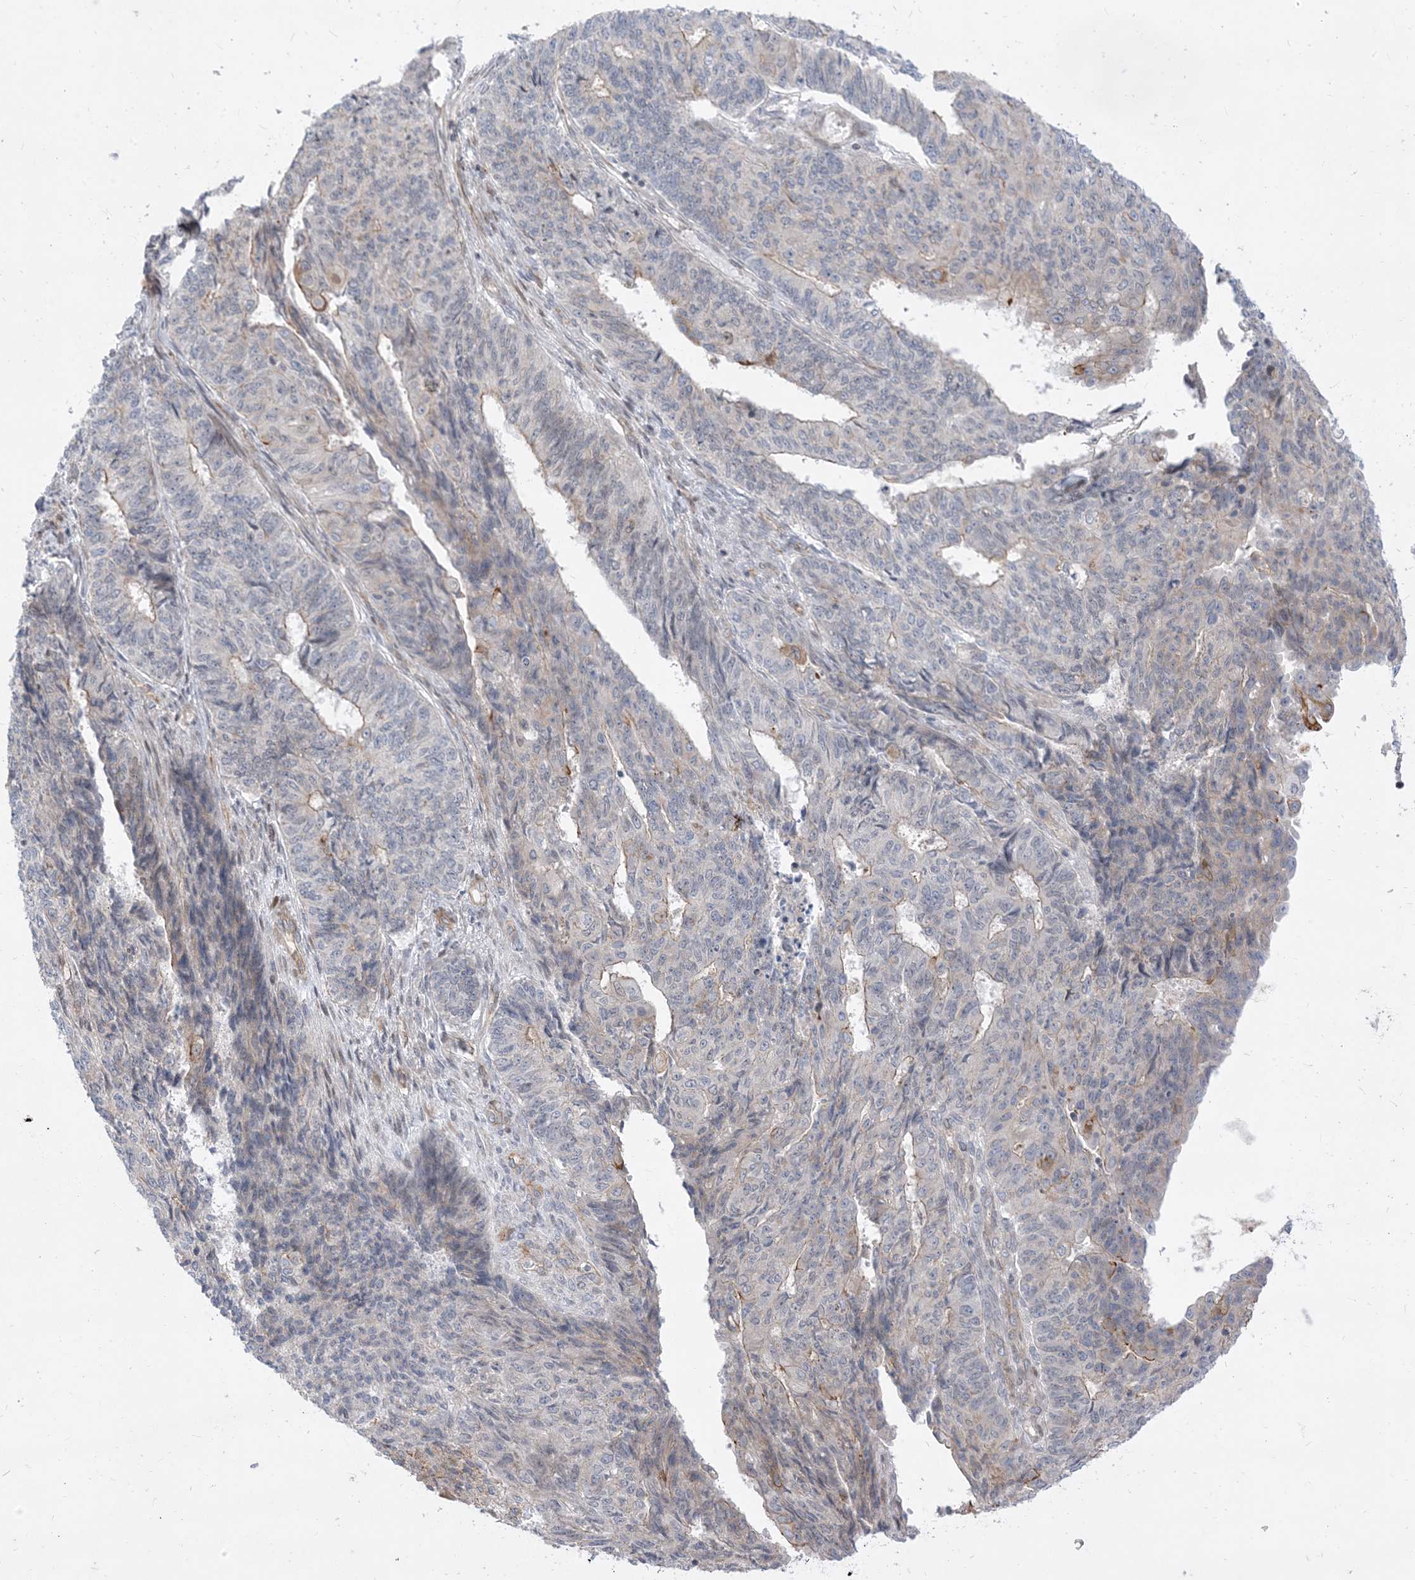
{"staining": {"intensity": "negative", "quantity": "none", "location": "none"}, "tissue": "endometrial cancer", "cell_type": "Tumor cells", "image_type": "cancer", "snomed": [{"axis": "morphology", "description": "Adenocarcinoma, NOS"}, {"axis": "topography", "description": "Endometrium"}], "caption": "This is an immunohistochemistry histopathology image of endometrial adenocarcinoma. There is no expression in tumor cells.", "gene": "TYSND1", "patient": {"sex": "female", "age": 32}}